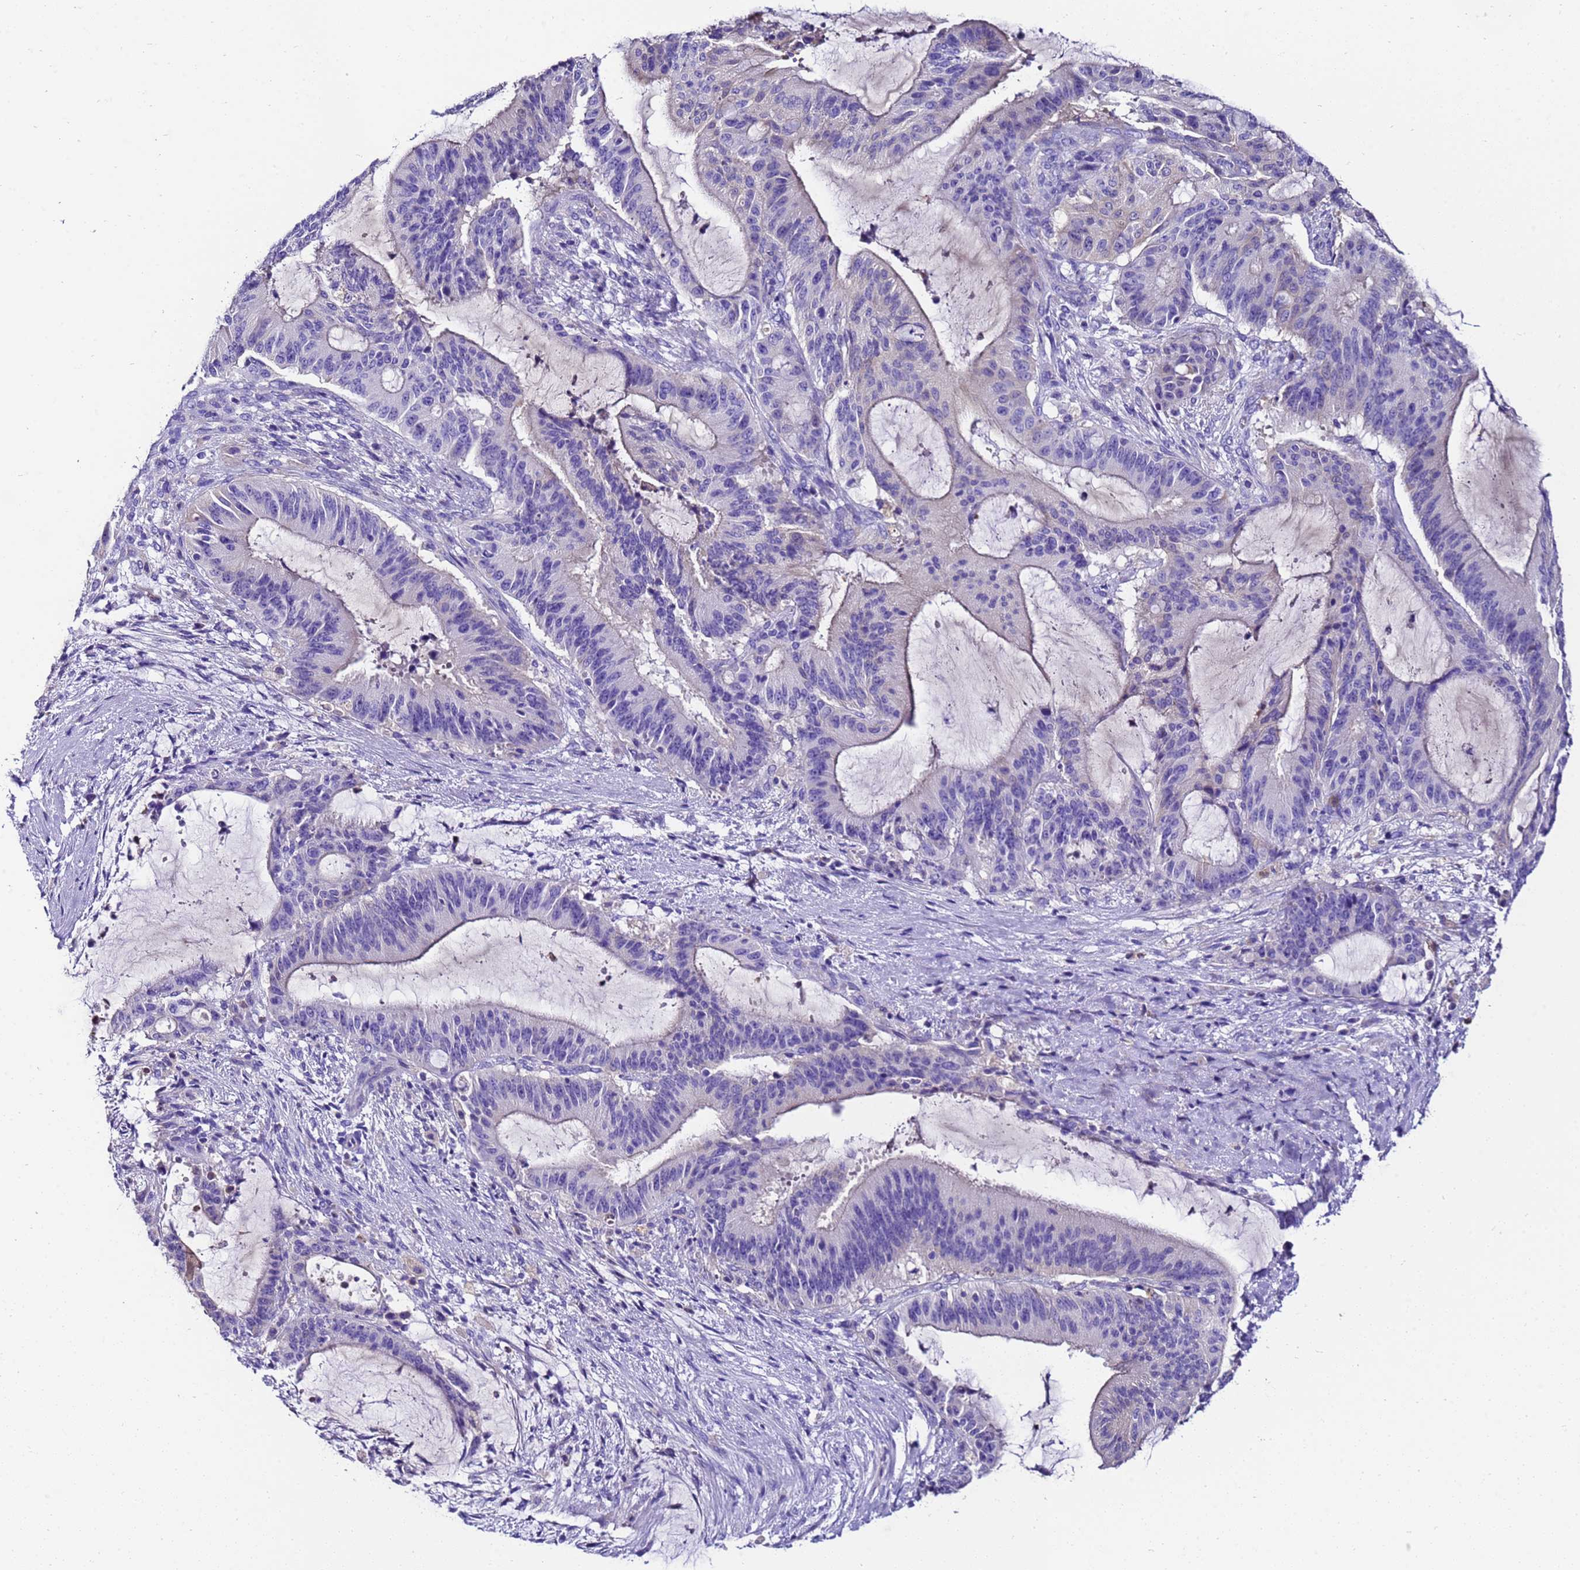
{"staining": {"intensity": "negative", "quantity": "none", "location": "none"}, "tissue": "liver cancer", "cell_type": "Tumor cells", "image_type": "cancer", "snomed": [{"axis": "morphology", "description": "Normal tissue, NOS"}, {"axis": "morphology", "description": "Cholangiocarcinoma"}, {"axis": "topography", "description": "Liver"}, {"axis": "topography", "description": "Peripheral nerve tissue"}], "caption": "Liver cancer stained for a protein using immunohistochemistry shows no positivity tumor cells.", "gene": "UGT2A1", "patient": {"sex": "female", "age": 73}}